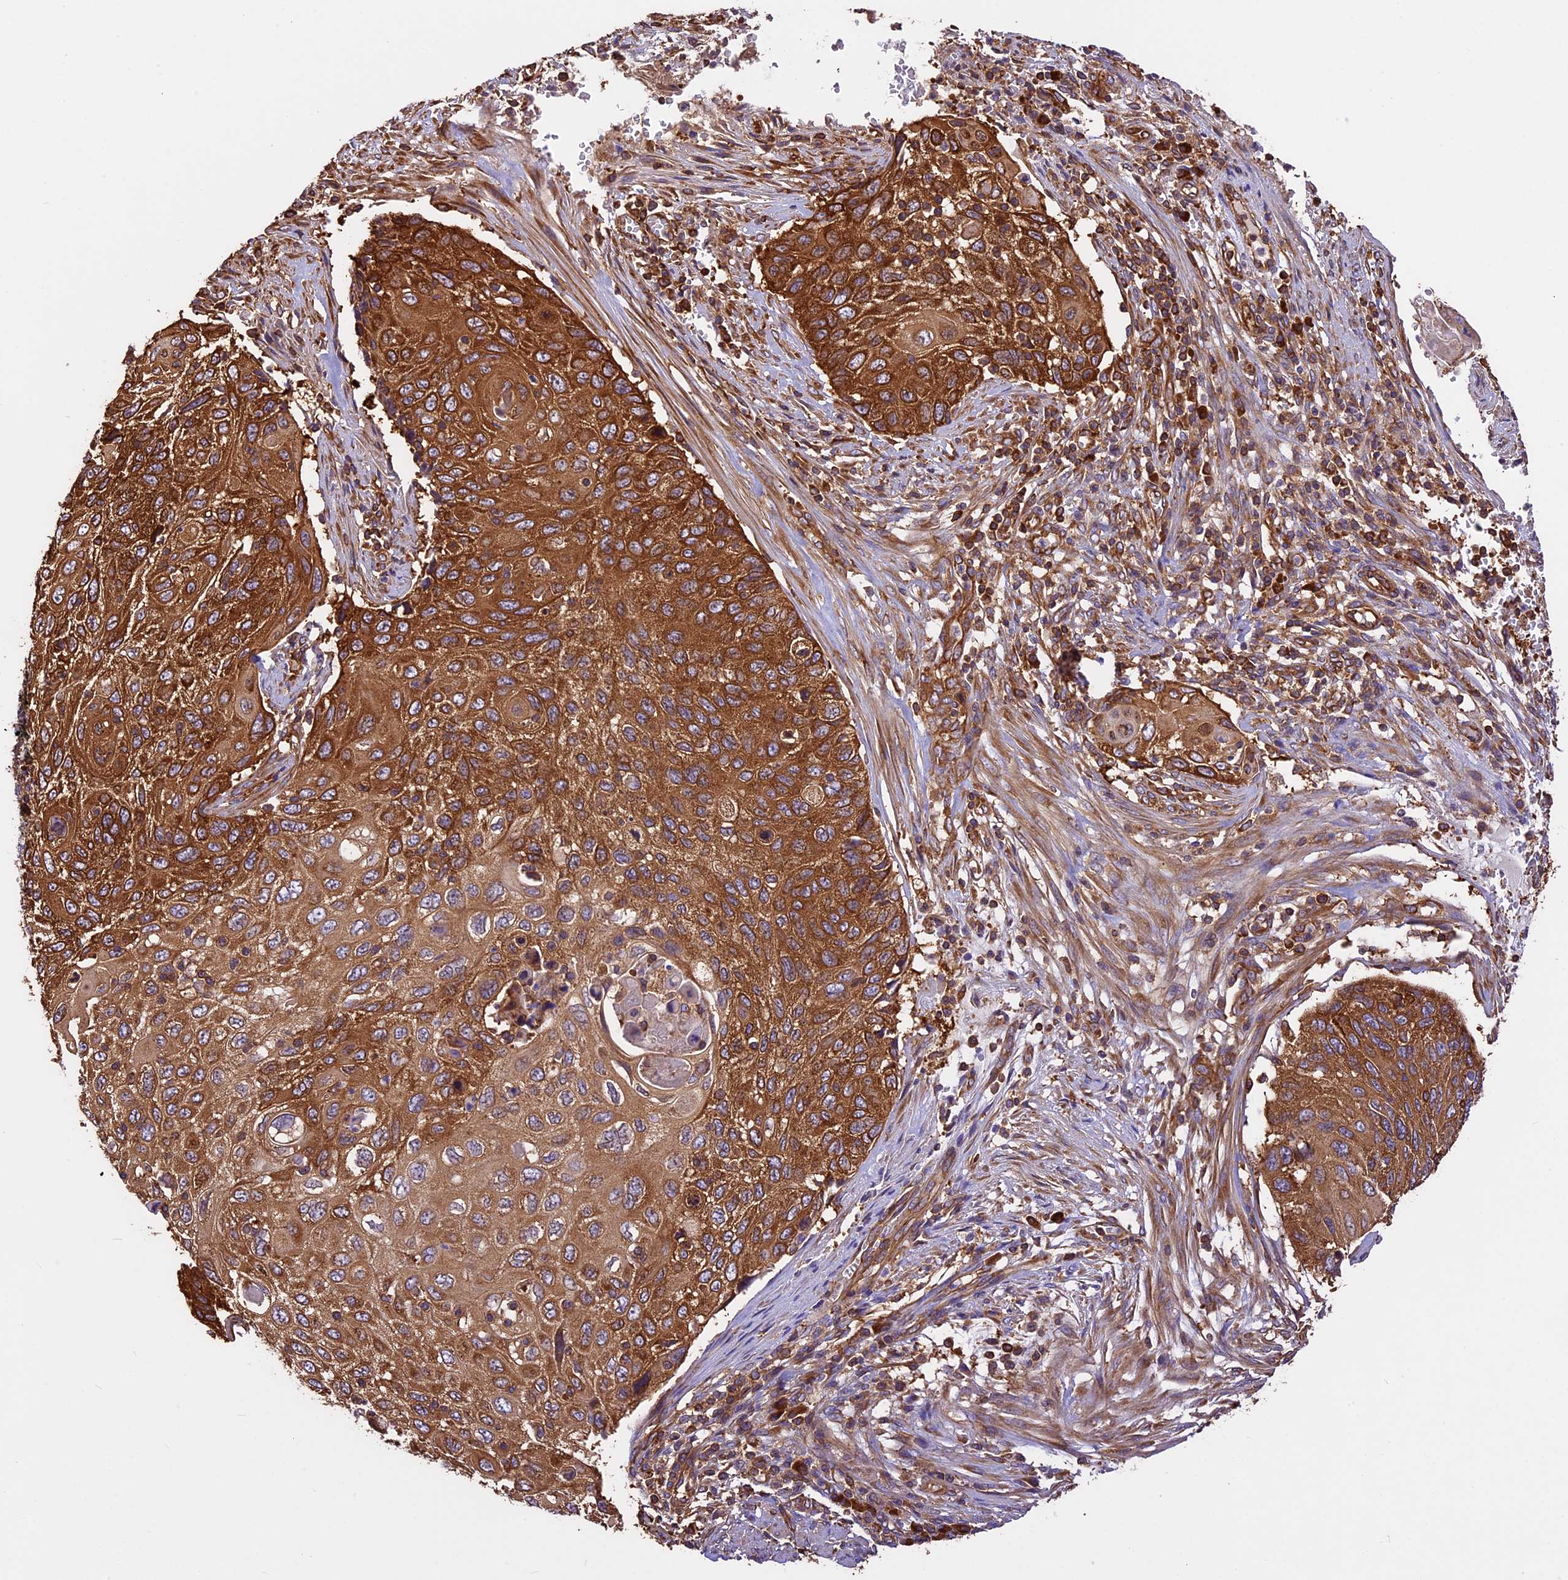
{"staining": {"intensity": "strong", "quantity": ">75%", "location": "cytoplasmic/membranous"}, "tissue": "cervical cancer", "cell_type": "Tumor cells", "image_type": "cancer", "snomed": [{"axis": "morphology", "description": "Squamous cell carcinoma, NOS"}, {"axis": "topography", "description": "Cervix"}], "caption": "A high amount of strong cytoplasmic/membranous expression is present in about >75% of tumor cells in squamous cell carcinoma (cervical) tissue.", "gene": "KARS1", "patient": {"sex": "female", "age": 70}}